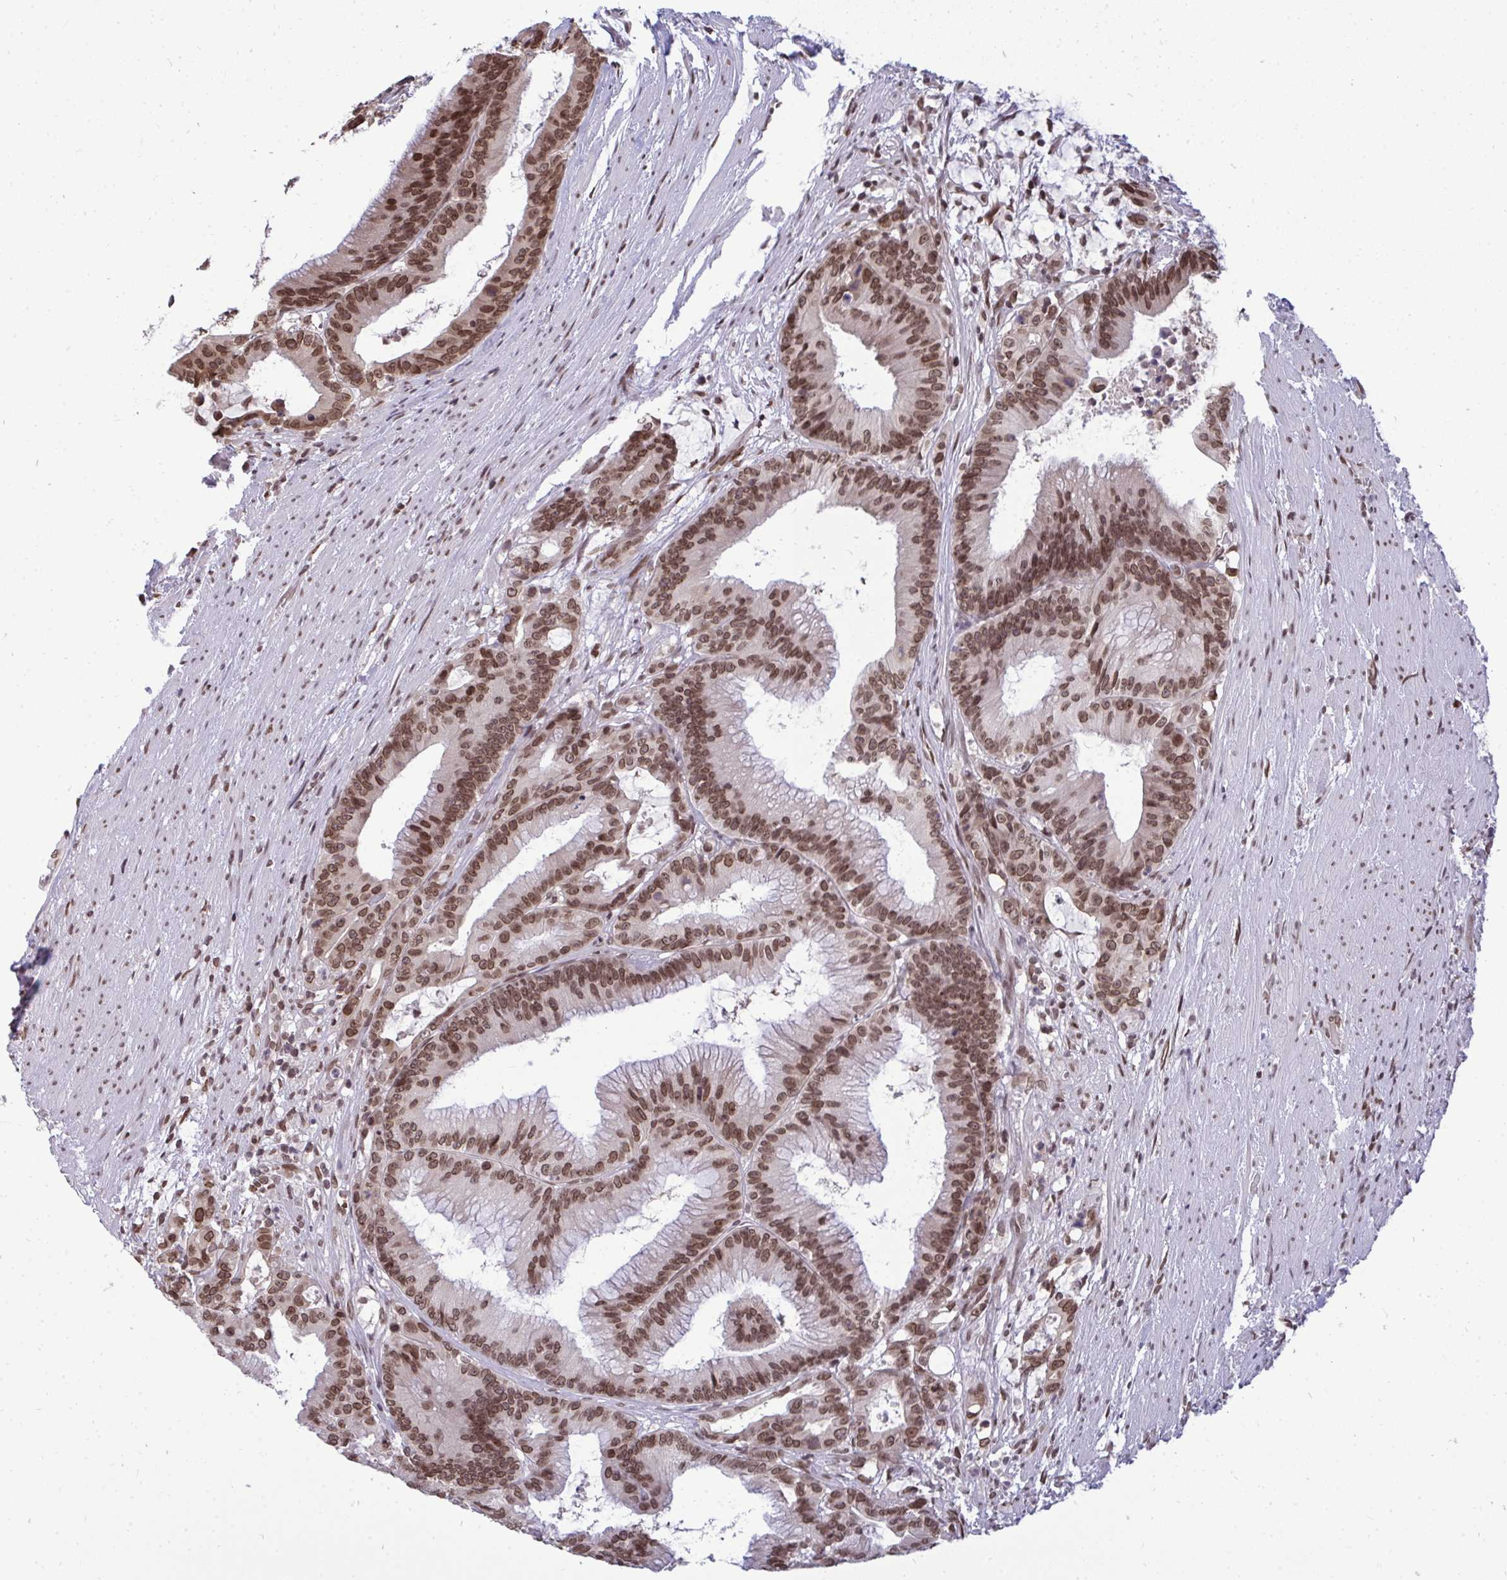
{"staining": {"intensity": "moderate", "quantity": ">75%", "location": "nuclear"}, "tissue": "colorectal cancer", "cell_type": "Tumor cells", "image_type": "cancer", "snomed": [{"axis": "morphology", "description": "Adenocarcinoma, NOS"}, {"axis": "topography", "description": "Colon"}], "caption": "DAB immunohistochemical staining of human colorectal cancer shows moderate nuclear protein expression in about >75% of tumor cells.", "gene": "JPT1", "patient": {"sex": "female", "age": 78}}